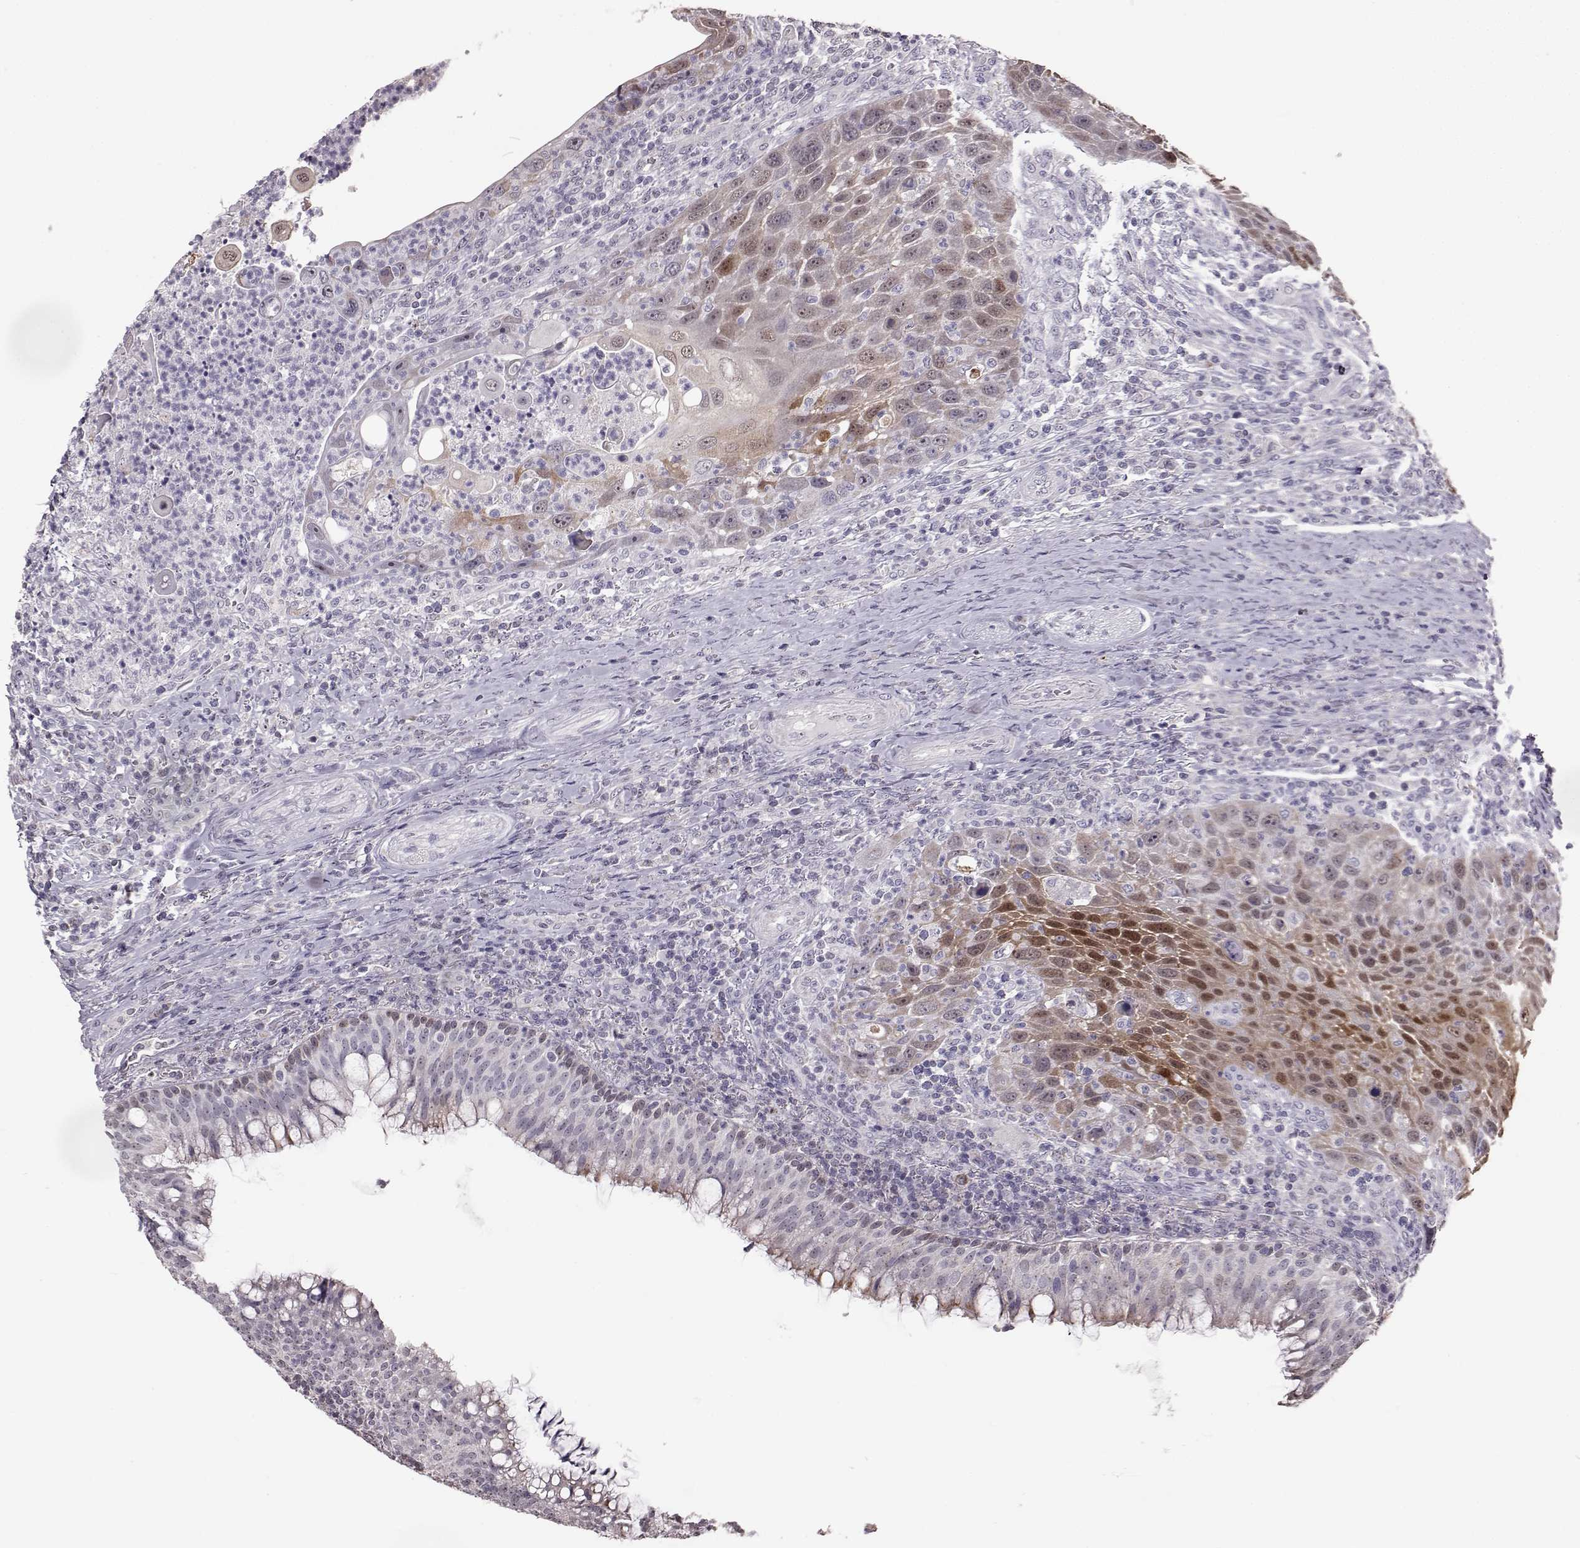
{"staining": {"intensity": "moderate", "quantity": "<25%", "location": "cytoplasmic/membranous,nuclear"}, "tissue": "head and neck cancer", "cell_type": "Tumor cells", "image_type": "cancer", "snomed": [{"axis": "morphology", "description": "Squamous cell carcinoma, NOS"}, {"axis": "topography", "description": "Head-Neck"}], "caption": "High-power microscopy captured an immunohistochemistry (IHC) histopathology image of head and neck cancer (squamous cell carcinoma), revealing moderate cytoplasmic/membranous and nuclear positivity in approximately <25% of tumor cells. (DAB (3,3'-diaminobenzidine) = brown stain, brightfield microscopy at high magnification).", "gene": "ALDH3A1", "patient": {"sex": "male", "age": 69}}